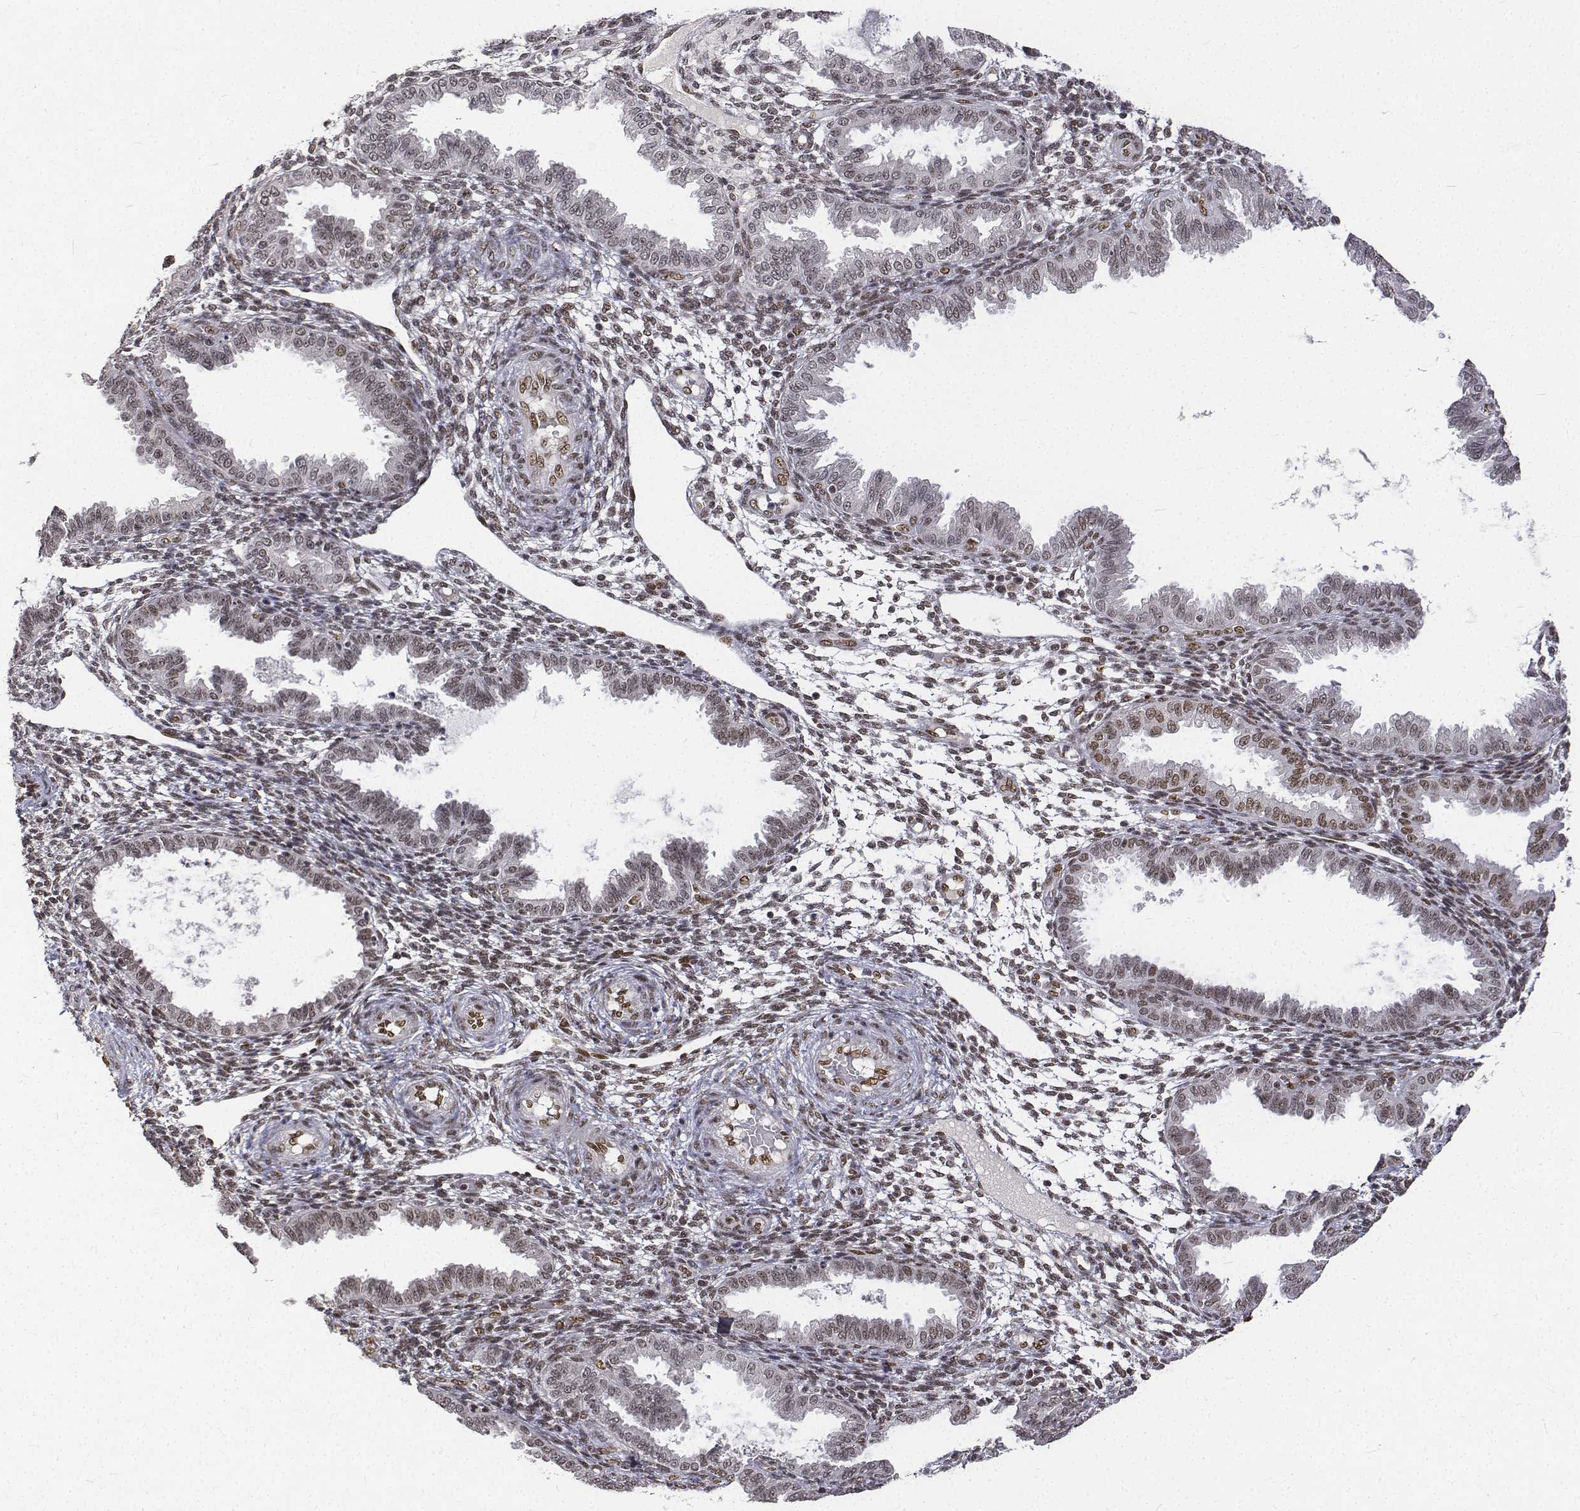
{"staining": {"intensity": "moderate", "quantity": ">75%", "location": "nuclear"}, "tissue": "endometrium", "cell_type": "Cells in endometrial stroma", "image_type": "normal", "snomed": [{"axis": "morphology", "description": "Normal tissue, NOS"}, {"axis": "topography", "description": "Endometrium"}], "caption": "Protein expression analysis of benign human endometrium reveals moderate nuclear expression in about >75% of cells in endometrial stroma. The protein of interest is shown in brown color, while the nuclei are stained blue.", "gene": "ATRX", "patient": {"sex": "female", "age": 33}}